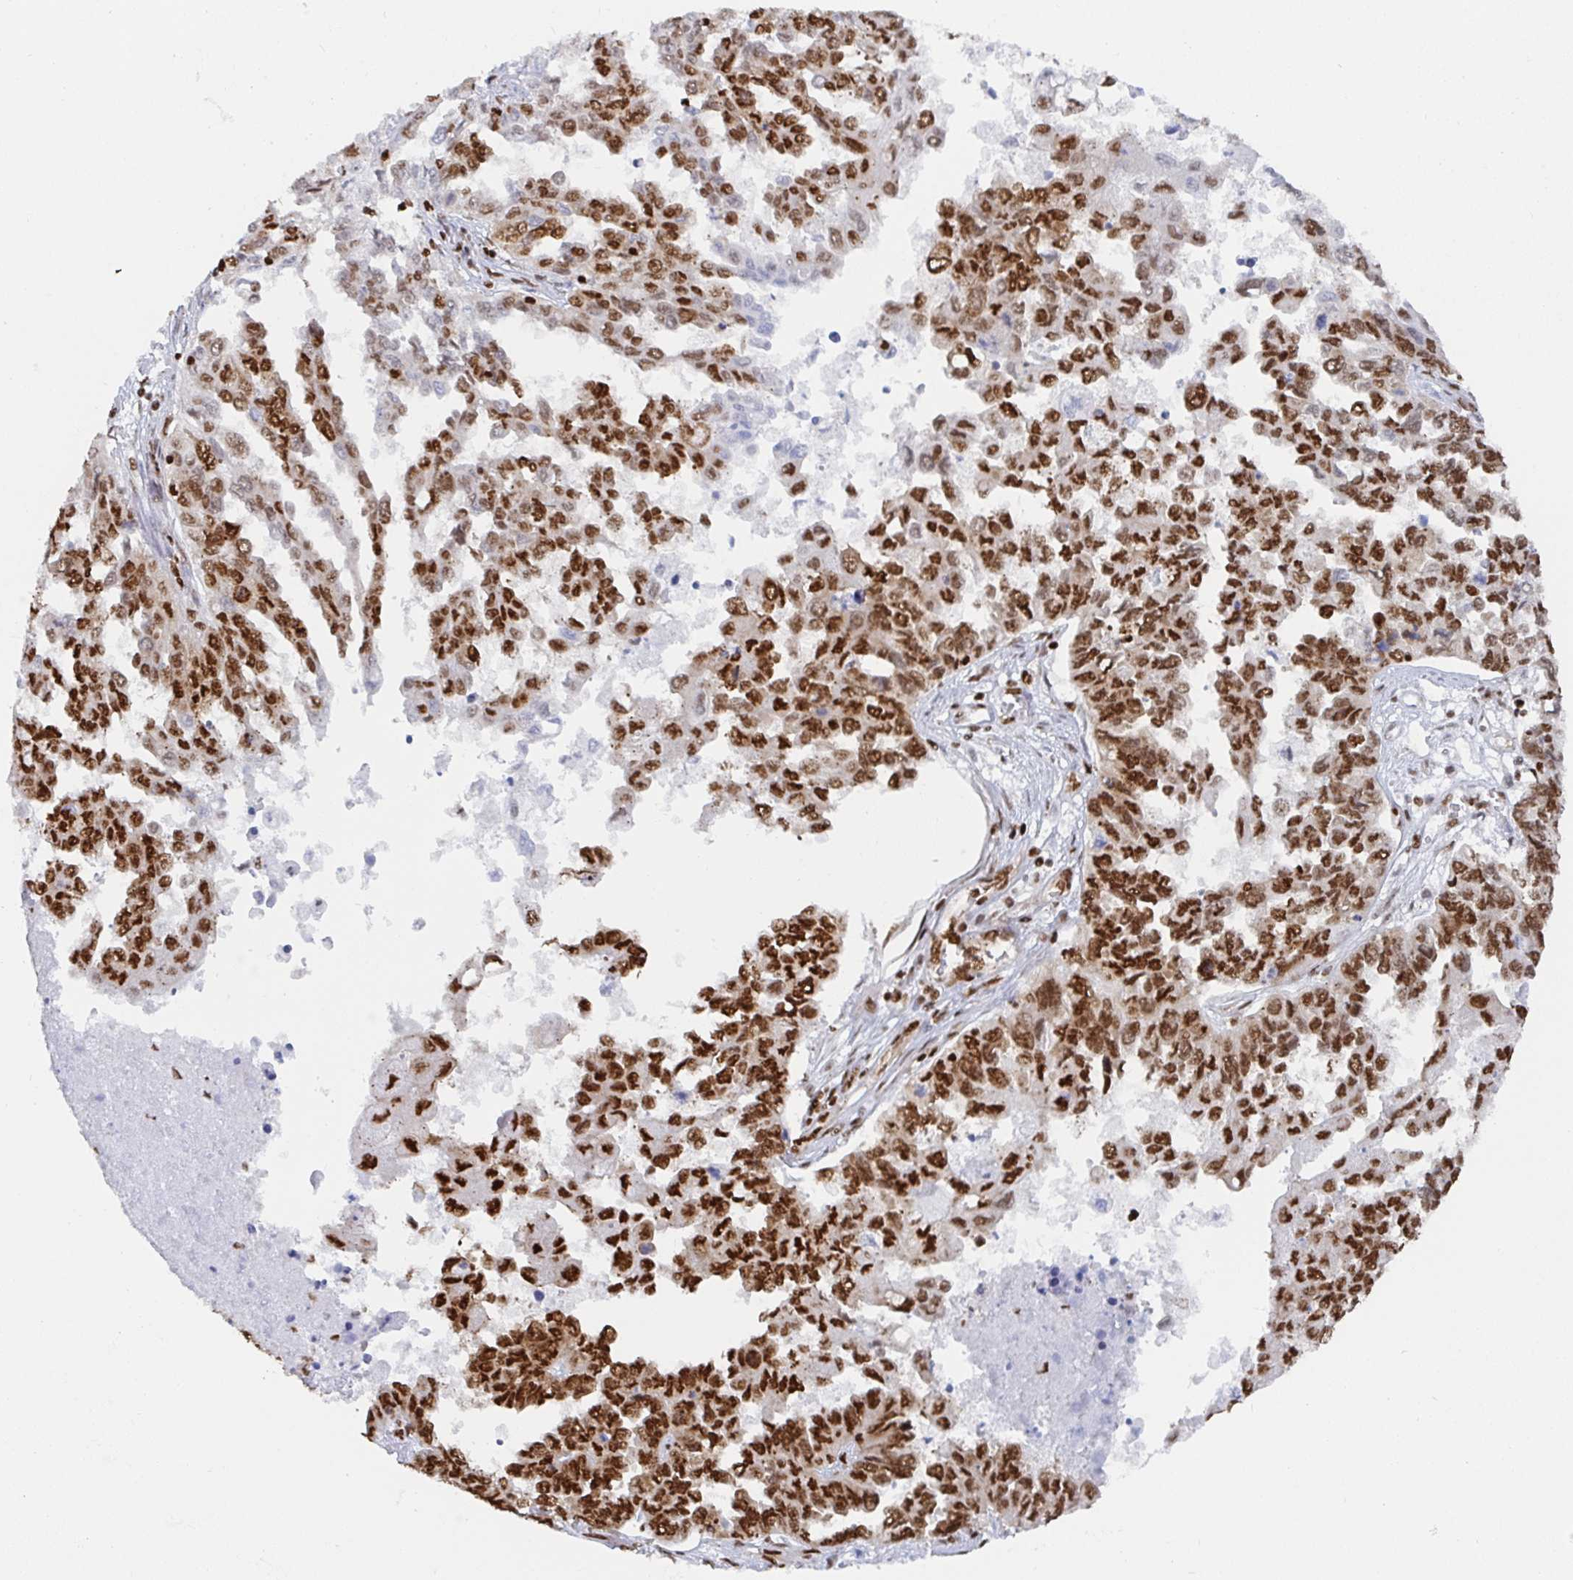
{"staining": {"intensity": "strong", "quantity": ">75%", "location": "nuclear"}, "tissue": "ovarian cancer", "cell_type": "Tumor cells", "image_type": "cancer", "snomed": [{"axis": "morphology", "description": "Cystadenocarcinoma, serous, NOS"}, {"axis": "topography", "description": "Ovary"}], "caption": "Ovarian cancer stained for a protein (brown) shows strong nuclear positive staining in about >75% of tumor cells.", "gene": "EWSR1", "patient": {"sex": "female", "age": 53}}